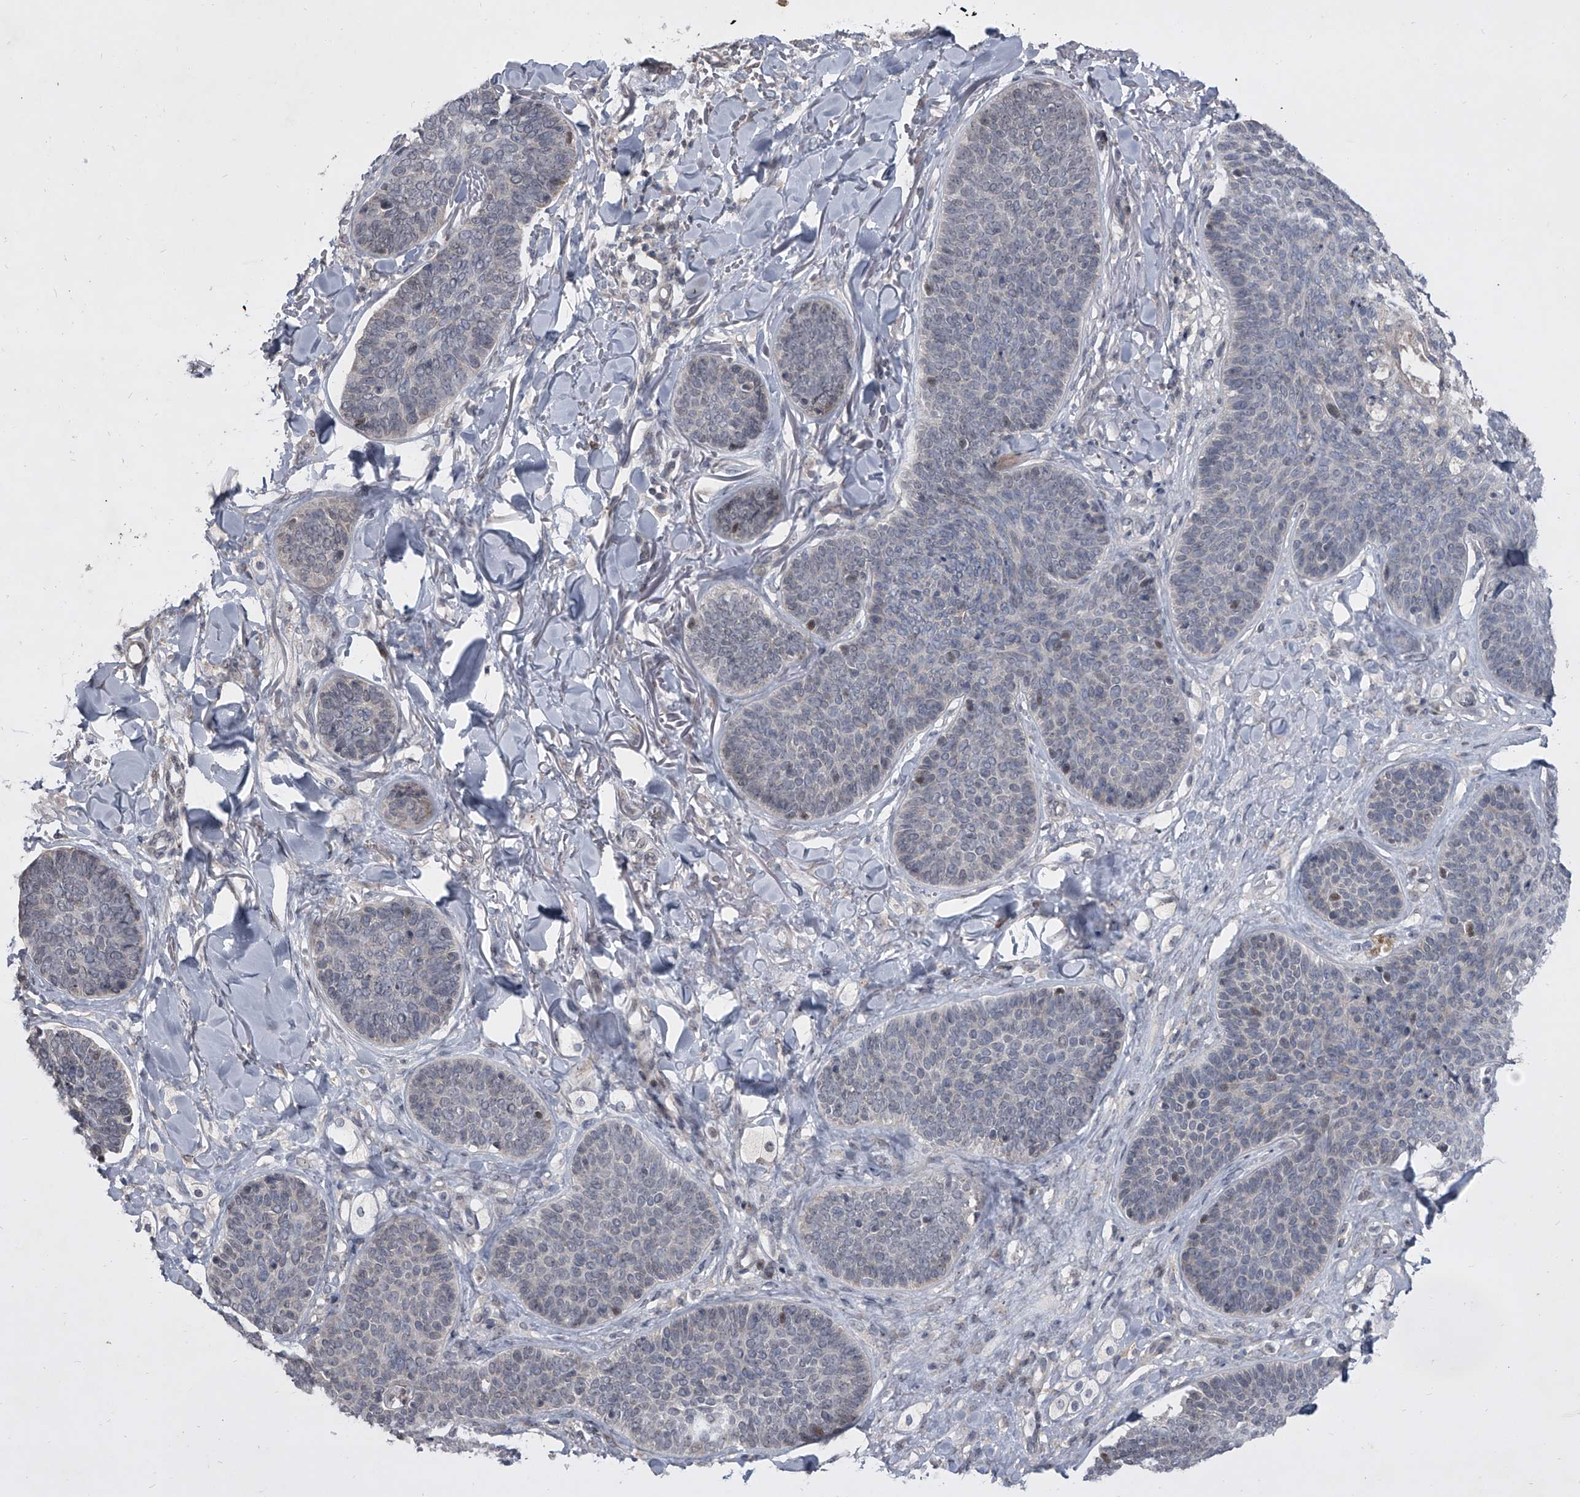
{"staining": {"intensity": "negative", "quantity": "none", "location": "none"}, "tissue": "skin cancer", "cell_type": "Tumor cells", "image_type": "cancer", "snomed": [{"axis": "morphology", "description": "Basal cell carcinoma"}, {"axis": "topography", "description": "Skin"}], "caption": "Human skin cancer stained for a protein using IHC displays no expression in tumor cells.", "gene": "HEATR6", "patient": {"sex": "male", "age": 85}}